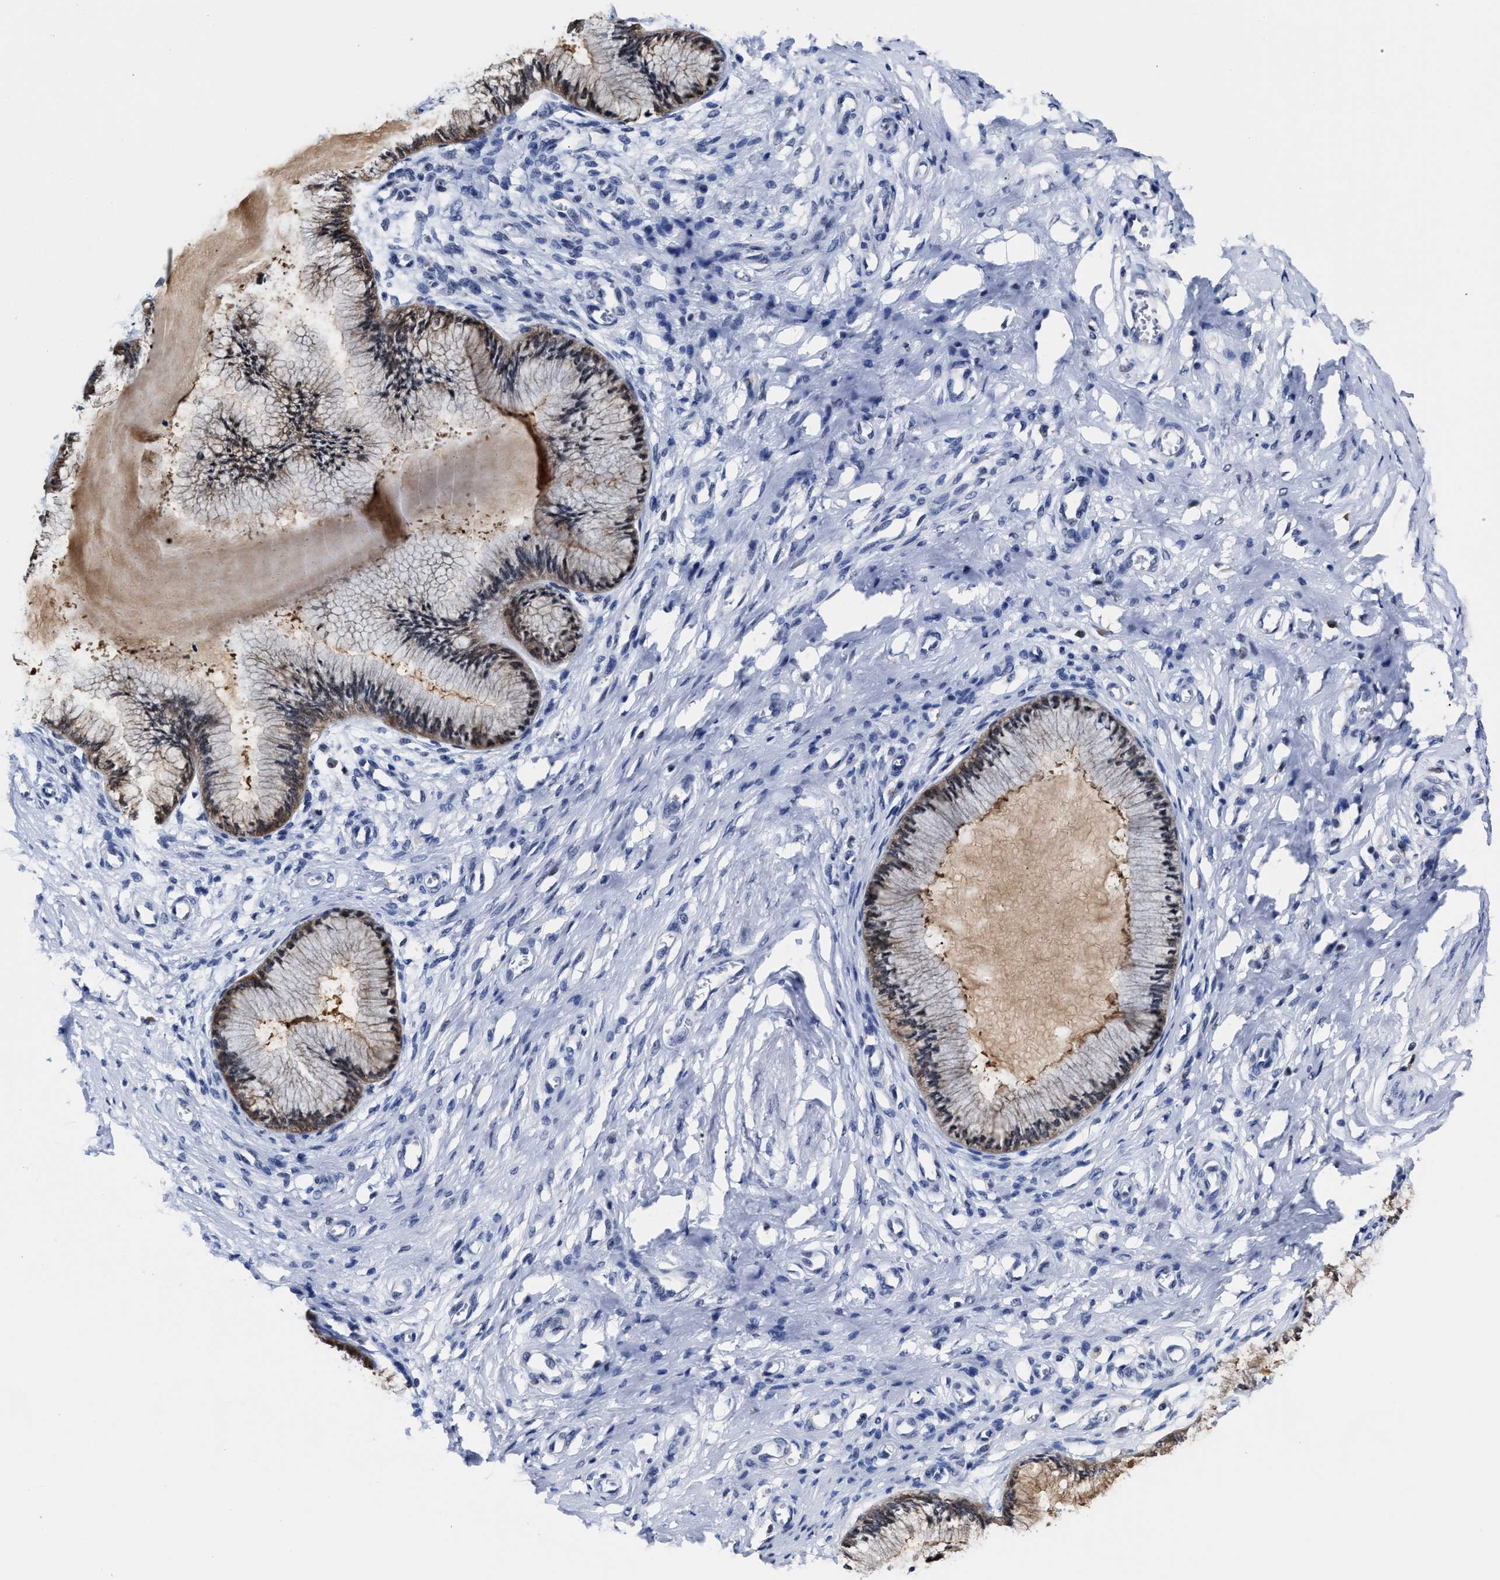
{"staining": {"intensity": "weak", "quantity": ">75%", "location": "cytoplasmic/membranous"}, "tissue": "cervix", "cell_type": "Glandular cells", "image_type": "normal", "snomed": [{"axis": "morphology", "description": "Normal tissue, NOS"}, {"axis": "topography", "description": "Cervix"}], "caption": "Immunohistochemical staining of normal cervix demonstrates low levels of weak cytoplasmic/membranous staining in approximately >75% of glandular cells.", "gene": "PRPF4B", "patient": {"sex": "female", "age": 55}}